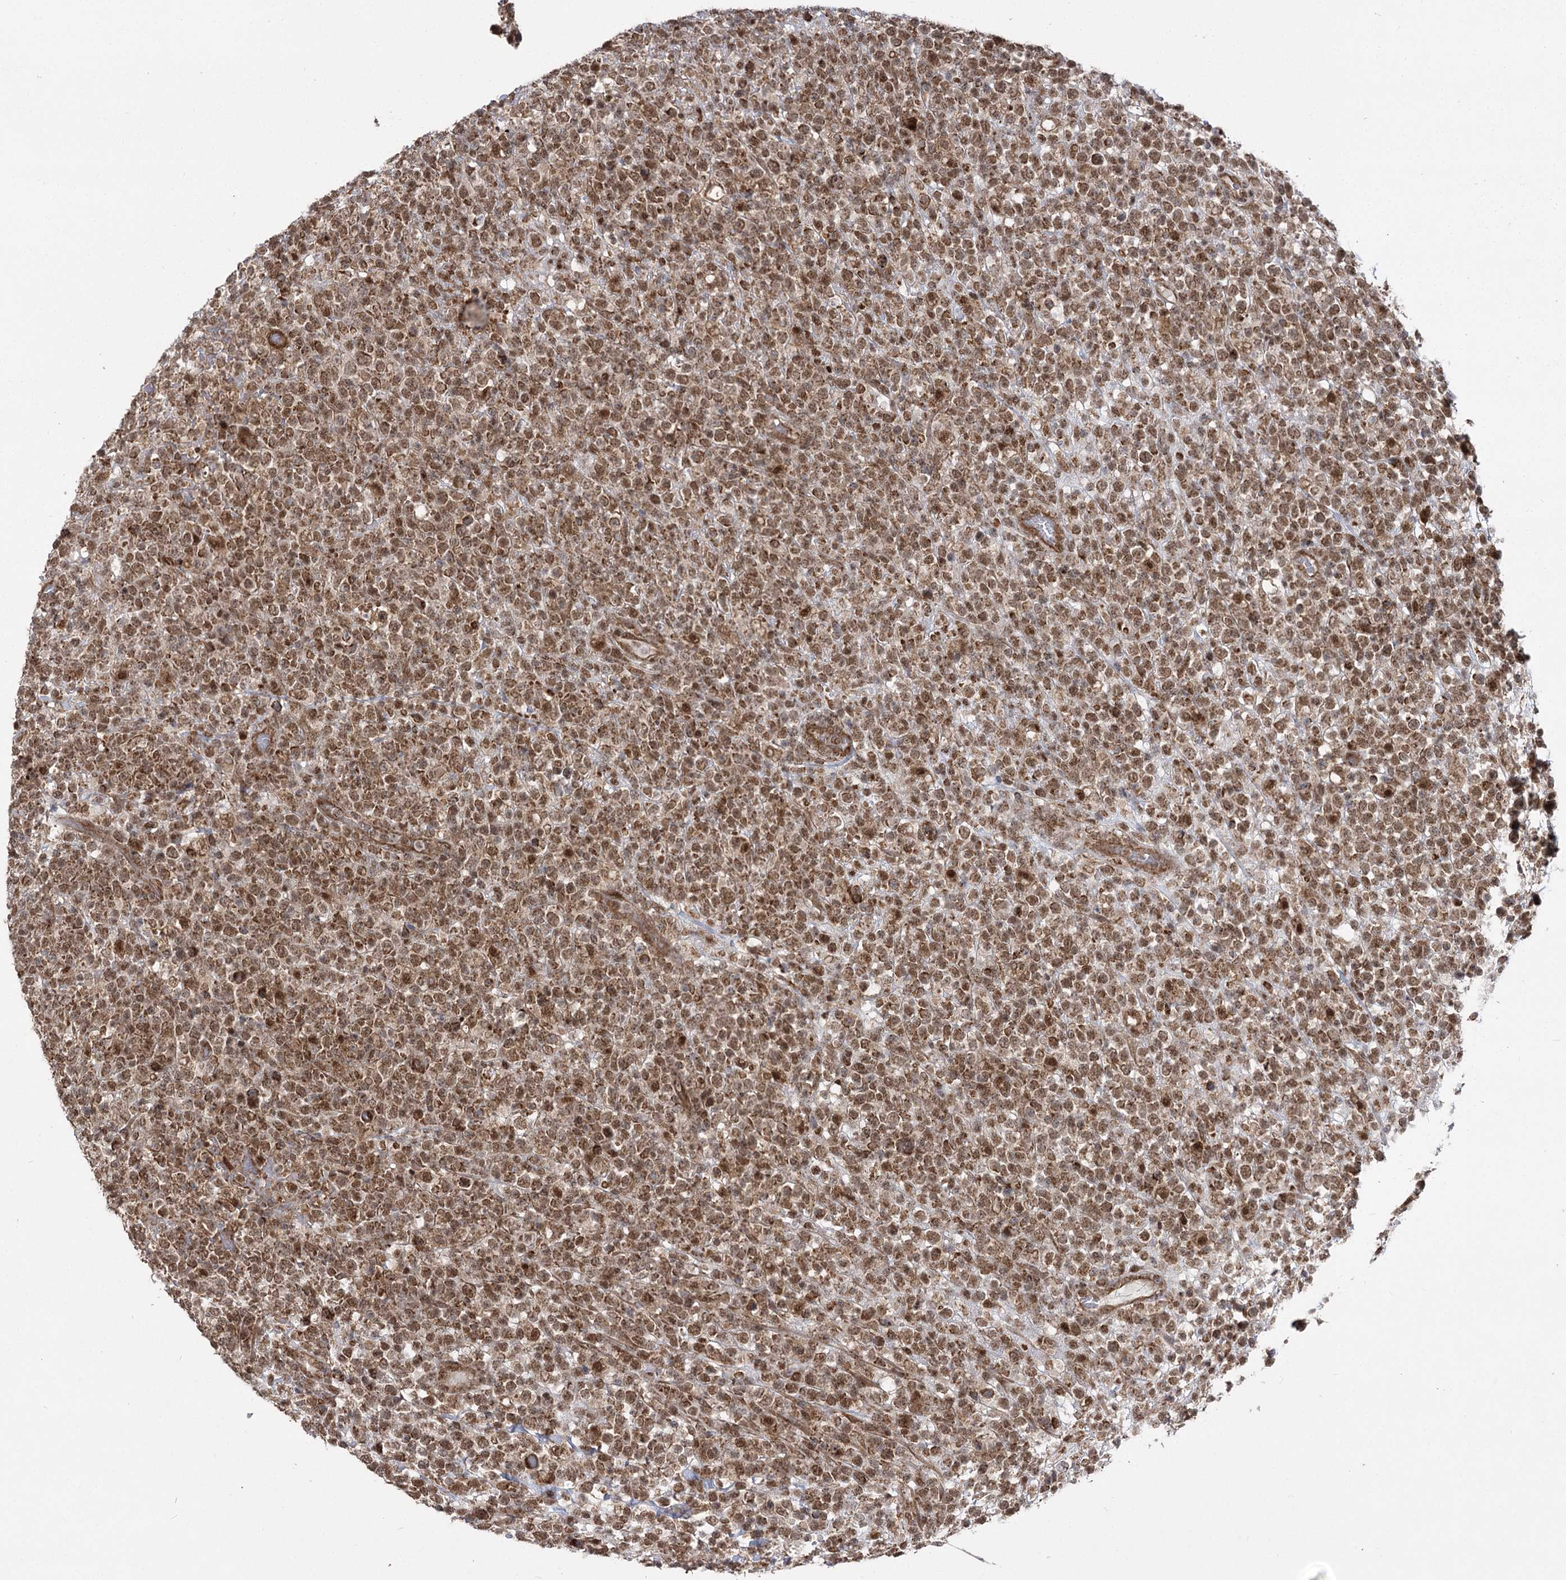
{"staining": {"intensity": "moderate", "quantity": ">75%", "location": "nuclear"}, "tissue": "lymphoma", "cell_type": "Tumor cells", "image_type": "cancer", "snomed": [{"axis": "morphology", "description": "Malignant lymphoma, non-Hodgkin's type, High grade"}, {"axis": "topography", "description": "Colon"}], "caption": "There is medium levels of moderate nuclear staining in tumor cells of high-grade malignant lymphoma, non-Hodgkin's type, as demonstrated by immunohistochemical staining (brown color).", "gene": "SLC4A1AP", "patient": {"sex": "female", "age": 53}}